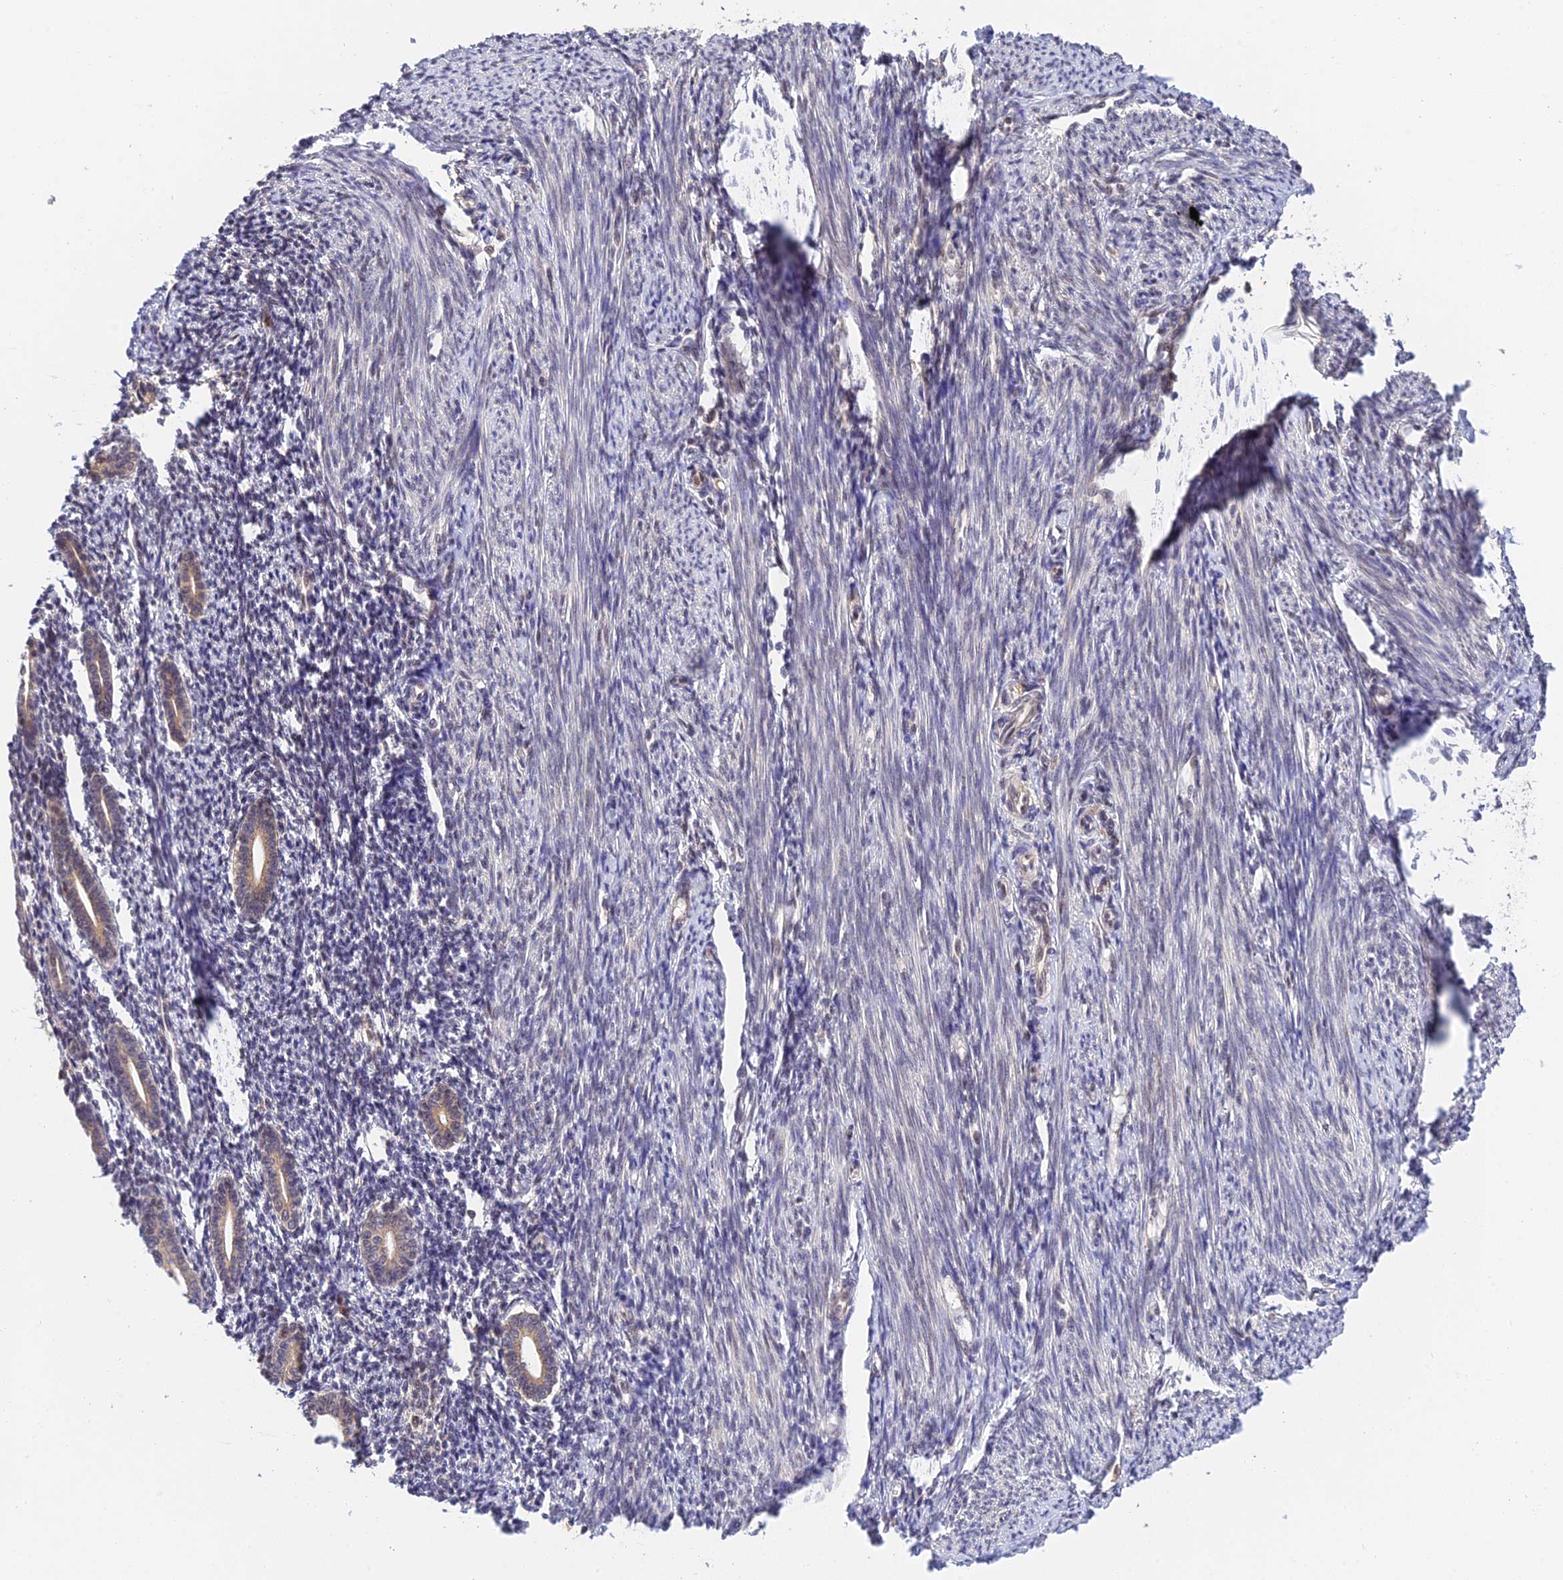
{"staining": {"intensity": "negative", "quantity": "none", "location": "none"}, "tissue": "endometrium", "cell_type": "Cells in endometrial stroma", "image_type": "normal", "snomed": [{"axis": "morphology", "description": "Normal tissue, NOS"}, {"axis": "topography", "description": "Endometrium"}], "caption": "Cells in endometrial stroma show no significant expression in normal endometrium.", "gene": "PEX16", "patient": {"sex": "female", "age": 56}}